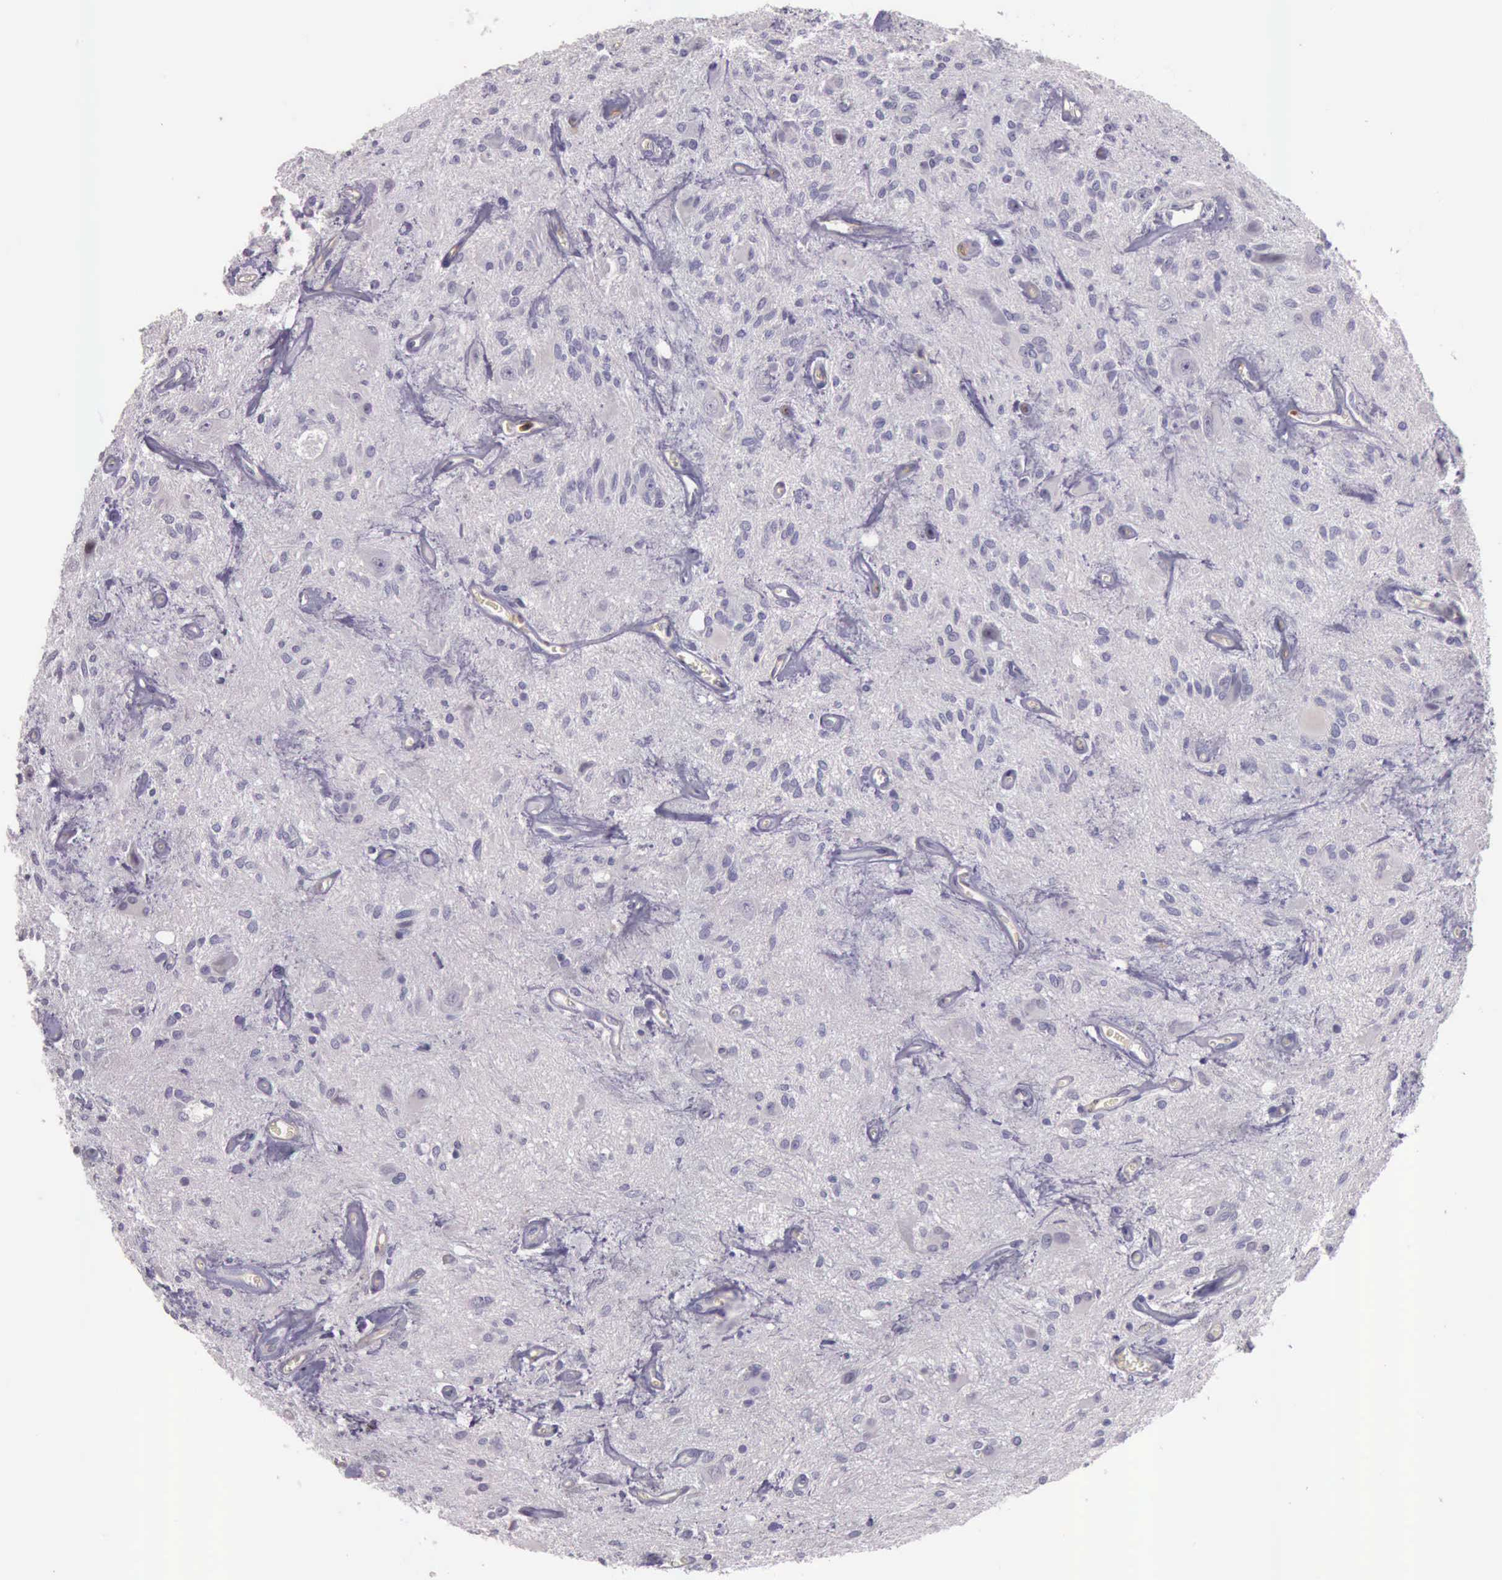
{"staining": {"intensity": "negative", "quantity": "none", "location": "none"}, "tissue": "glioma", "cell_type": "Tumor cells", "image_type": "cancer", "snomed": [{"axis": "morphology", "description": "Glioma, malignant, Low grade"}, {"axis": "topography", "description": "Brain"}], "caption": "This is an IHC photomicrograph of glioma. There is no staining in tumor cells.", "gene": "TCEANC", "patient": {"sex": "female", "age": 15}}